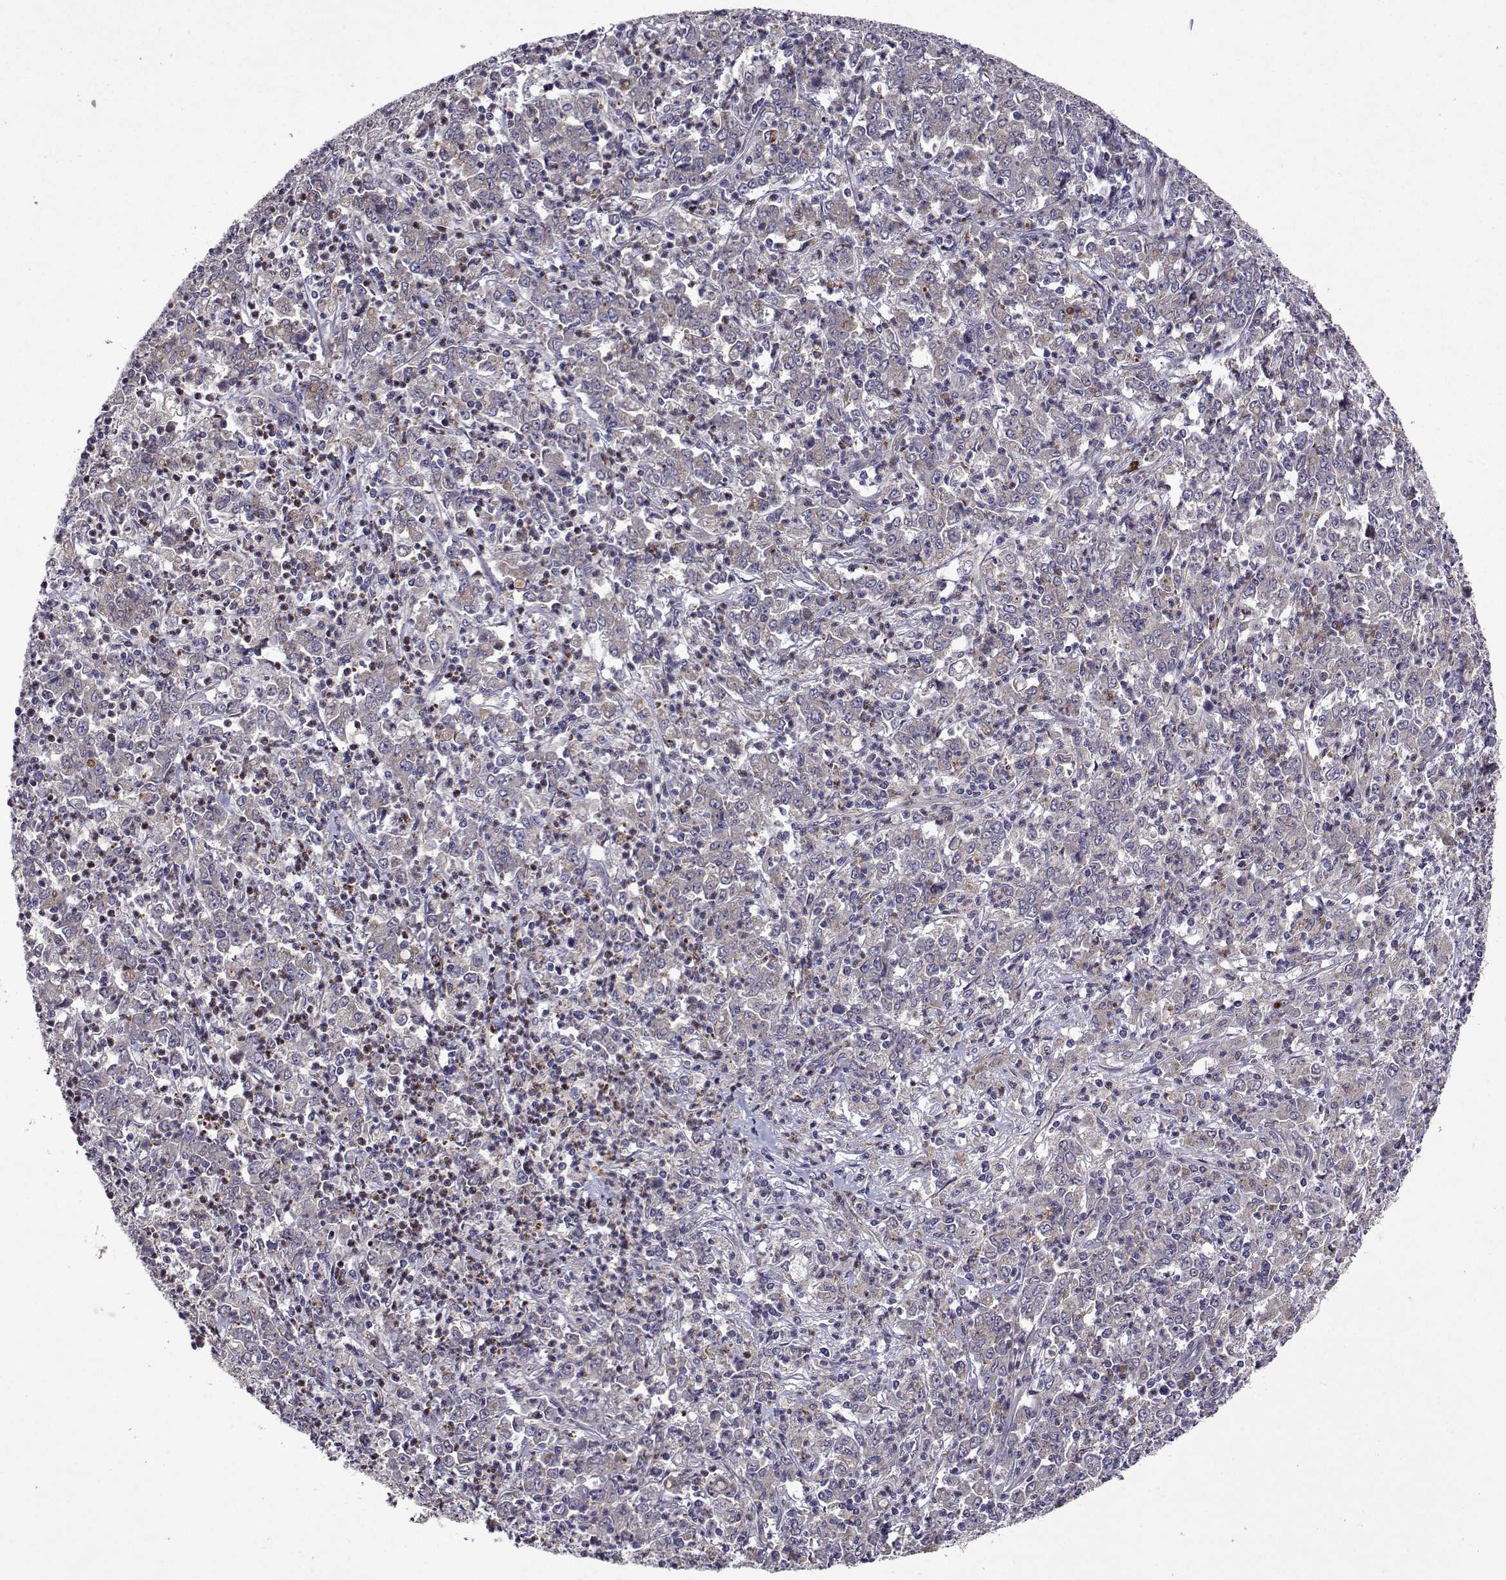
{"staining": {"intensity": "negative", "quantity": "none", "location": "none"}, "tissue": "stomach cancer", "cell_type": "Tumor cells", "image_type": "cancer", "snomed": [{"axis": "morphology", "description": "Adenocarcinoma, NOS"}, {"axis": "topography", "description": "Stomach, lower"}], "caption": "The image displays no significant expression in tumor cells of stomach cancer (adenocarcinoma).", "gene": "TARBP2", "patient": {"sex": "female", "age": 71}}